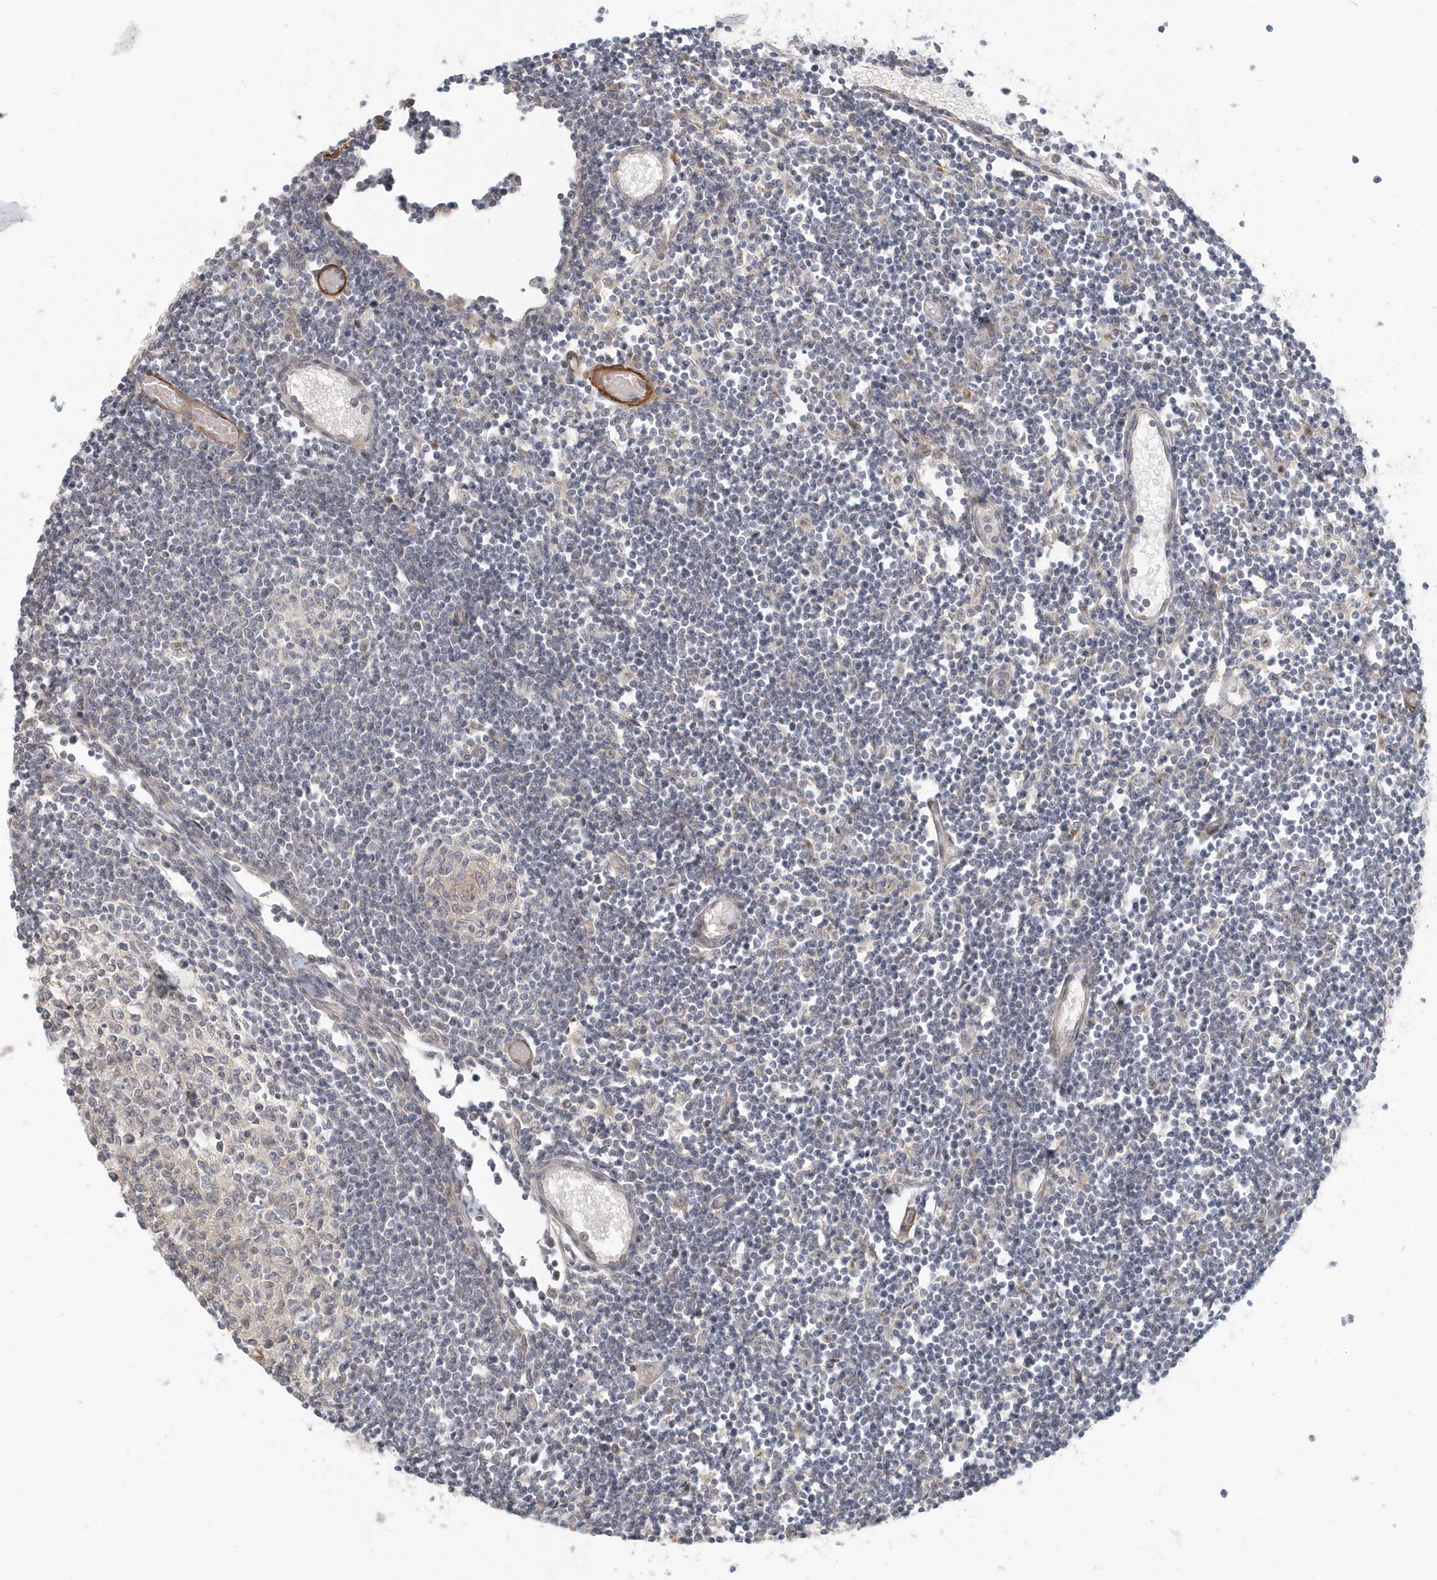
{"staining": {"intensity": "negative", "quantity": "none", "location": "none"}, "tissue": "lymph node", "cell_type": "Germinal center cells", "image_type": "normal", "snomed": [{"axis": "morphology", "description": "Normal tissue, NOS"}, {"axis": "topography", "description": "Lymph node"}], "caption": "Protein analysis of normal lymph node demonstrates no significant positivity in germinal center cells. (DAB IHC with hematoxylin counter stain).", "gene": "NAPB", "patient": {"sex": "female", "age": 11}}